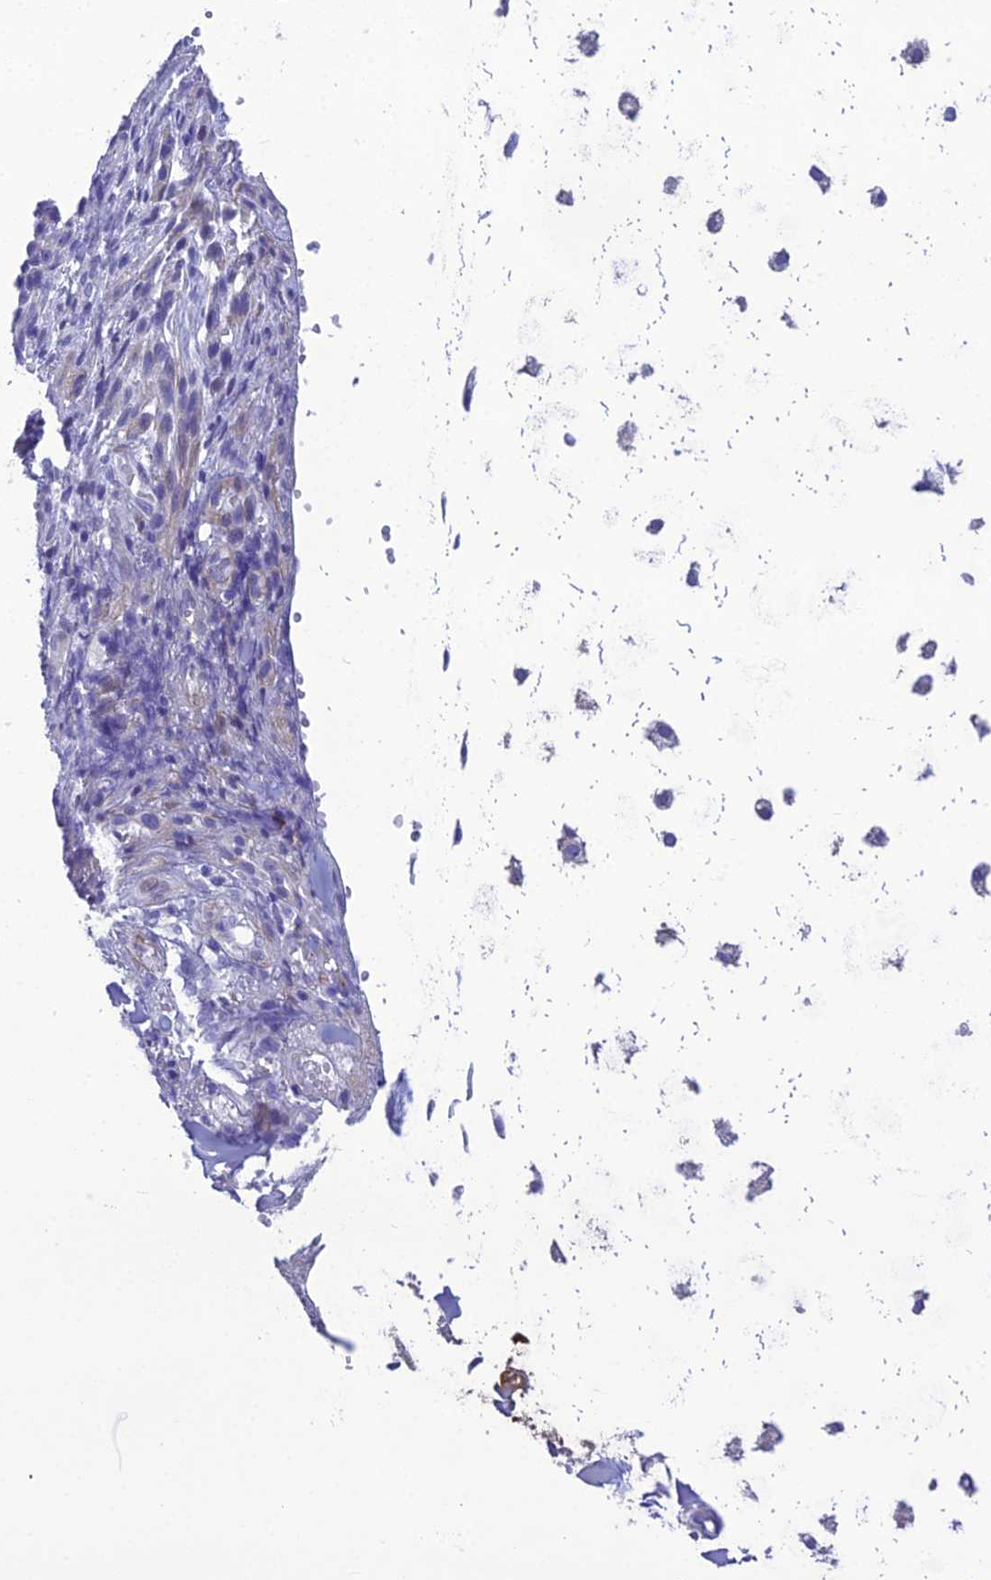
{"staining": {"intensity": "negative", "quantity": "none", "location": "none"}, "tissue": "adipose tissue", "cell_type": "Adipocytes", "image_type": "normal", "snomed": [{"axis": "morphology", "description": "Normal tissue, NOS"}, {"axis": "morphology", "description": "Basal cell carcinoma"}, {"axis": "topography", "description": "Cartilage tissue"}, {"axis": "topography", "description": "Nasopharynx"}, {"axis": "topography", "description": "Oral tissue"}], "caption": "Protein analysis of unremarkable adipose tissue shows no significant staining in adipocytes.", "gene": "OR56B1", "patient": {"sex": "female", "age": 77}}